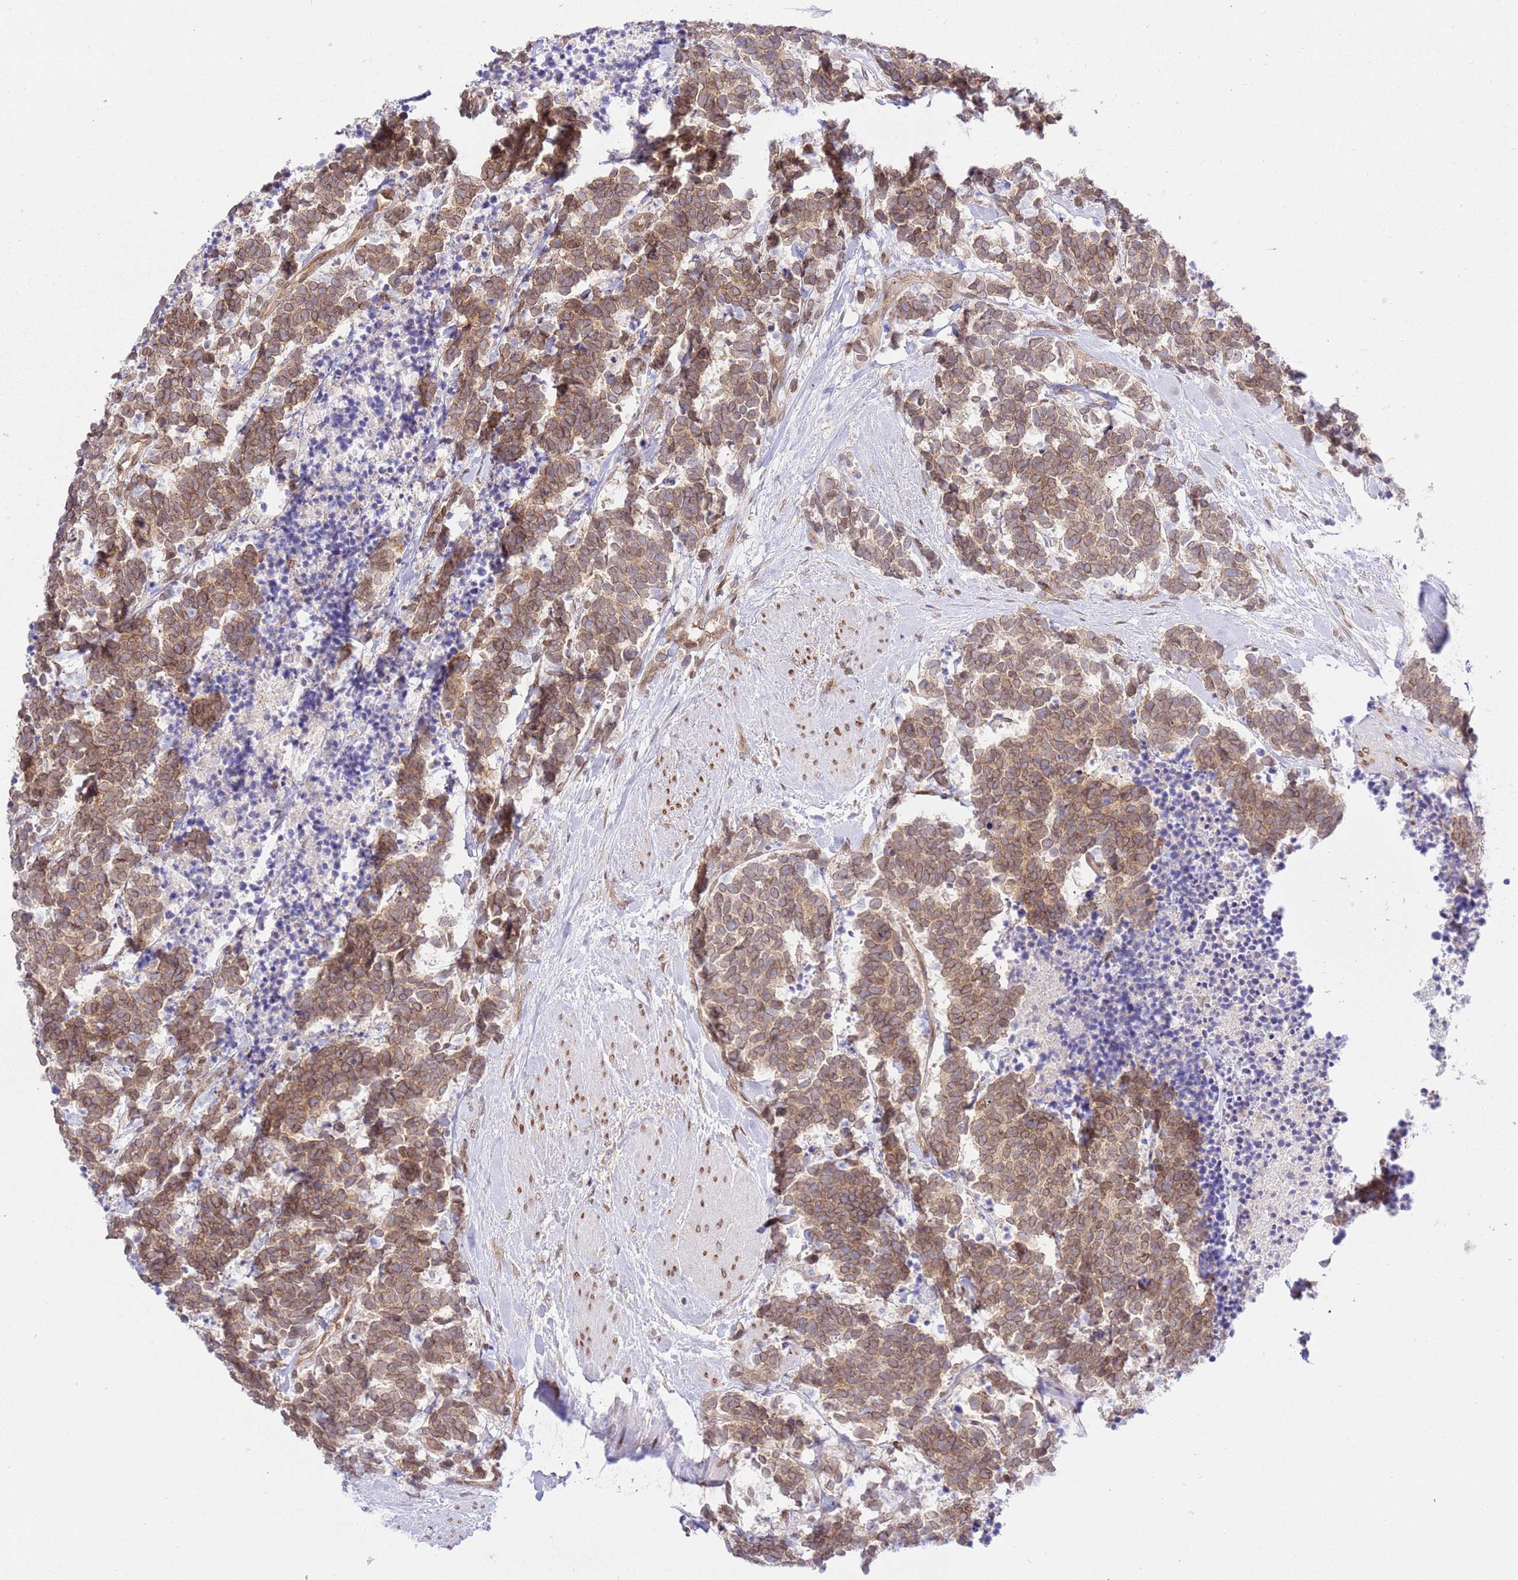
{"staining": {"intensity": "moderate", "quantity": ">75%", "location": "cytoplasmic/membranous"}, "tissue": "carcinoid", "cell_type": "Tumor cells", "image_type": "cancer", "snomed": [{"axis": "morphology", "description": "Carcinoma, NOS"}, {"axis": "morphology", "description": "Carcinoid, malignant, NOS"}, {"axis": "topography", "description": "Prostate"}], "caption": "Tumor cells reveal moderate cytoplasmic/membranous staining in approximately >75% of cells in carcinoid. Ihc stains the protein in brown and the nuclei are stained blue.", "gene": "TRIM37", "patient": {"sex": "male", "age": 57}}